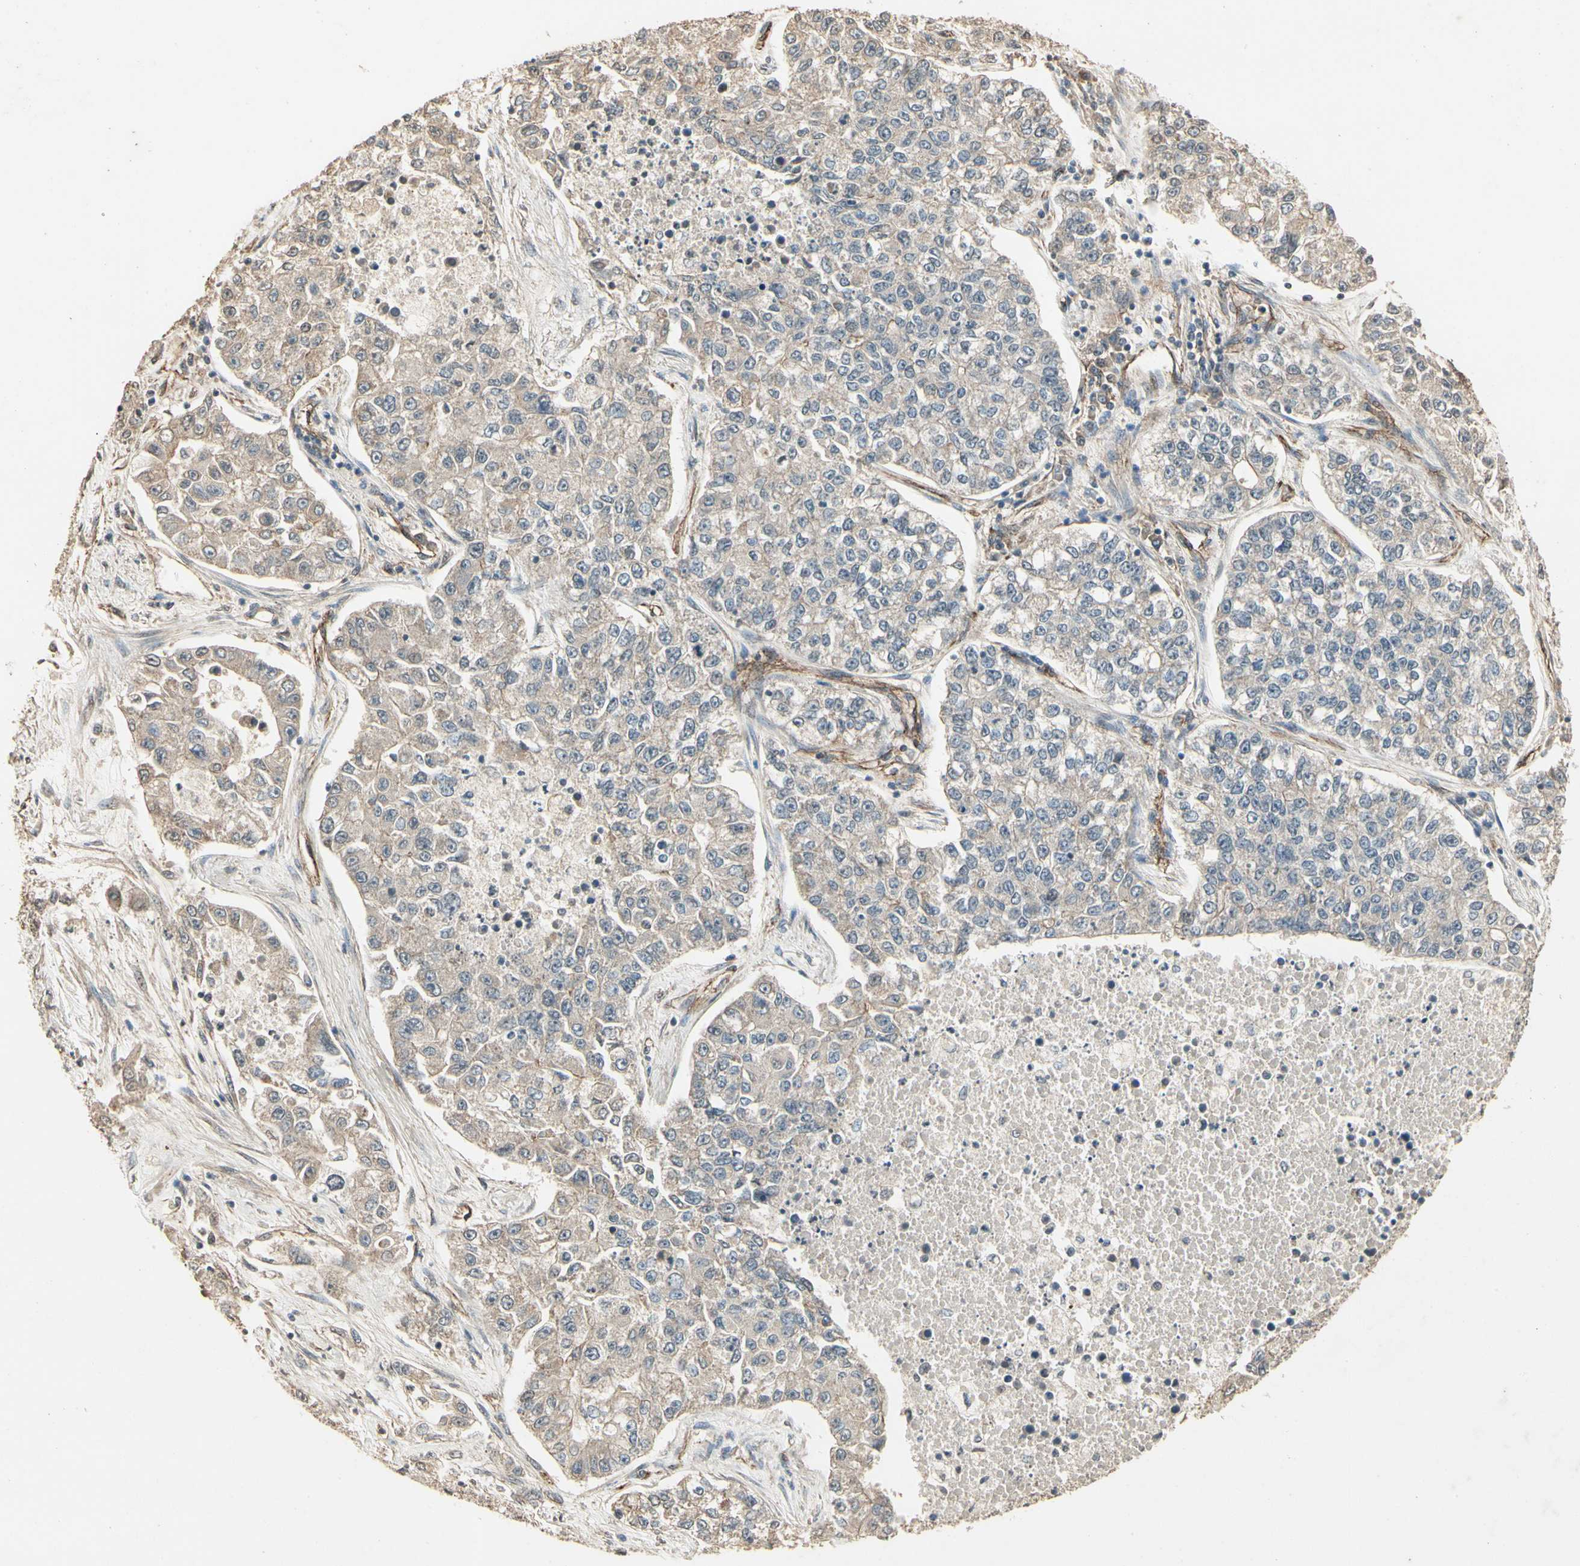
{"staining": {"intensity": "weak", "quantity": "<25%", "location": "cytoplasmic/membranous"}, "tissue": "lung cancer", "cell_type": "Tumor cells", "image_type": "cancer", "snomed": [{"axis": "morphology", "description": "Adenocarcinoma, NOS"}, {"axis": "topography", "description": "Lung"}], "caption": "Immunohistochemistry (IHC) of adenocarcinoma (lung) displays no expression in tumor cells.", "gene": "RNF180", "patient": {"sex": "male", "age": 49}}